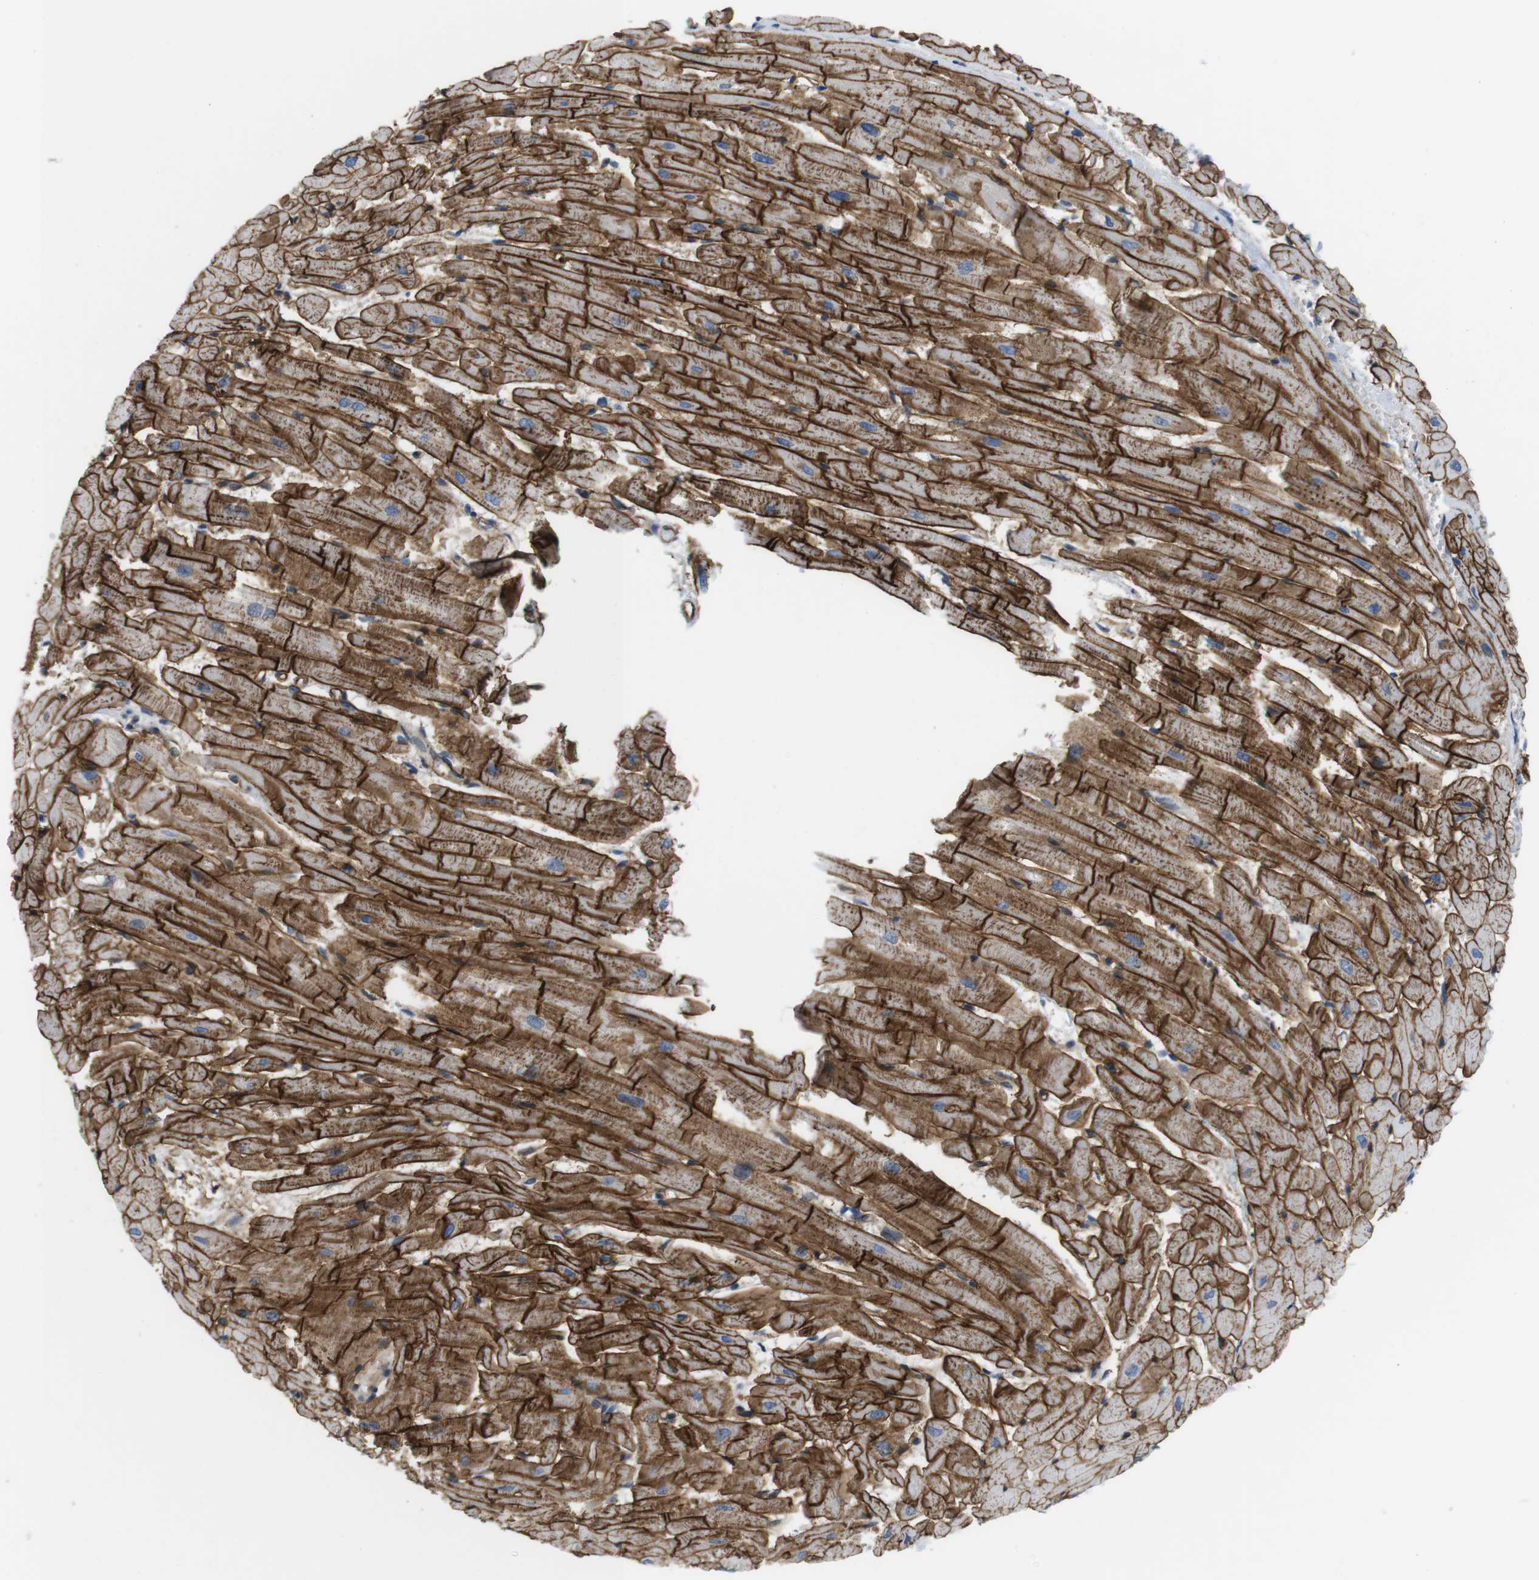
{"staining": {"intensity": "strong", "quantity": ">75%", "location": "cytoplasmic/membranous"}, "tissue": "heart muscle", "cell_type": "Cardiomyocytes", "image_type": "normal", "snomed": [{"axis": "morphology", "description": "Normal tissue, NOS"}, {"axis": "topography", "description": "Heart"}], "caption": "Immunohistochemical staining of unremarkable heart muscle shows high levels of strong cytoplasmic/membranous staining in approximately >75% of cardiomyocytes.", "gene": "BVES", "patient": {"sex": "female", "age": 19}}